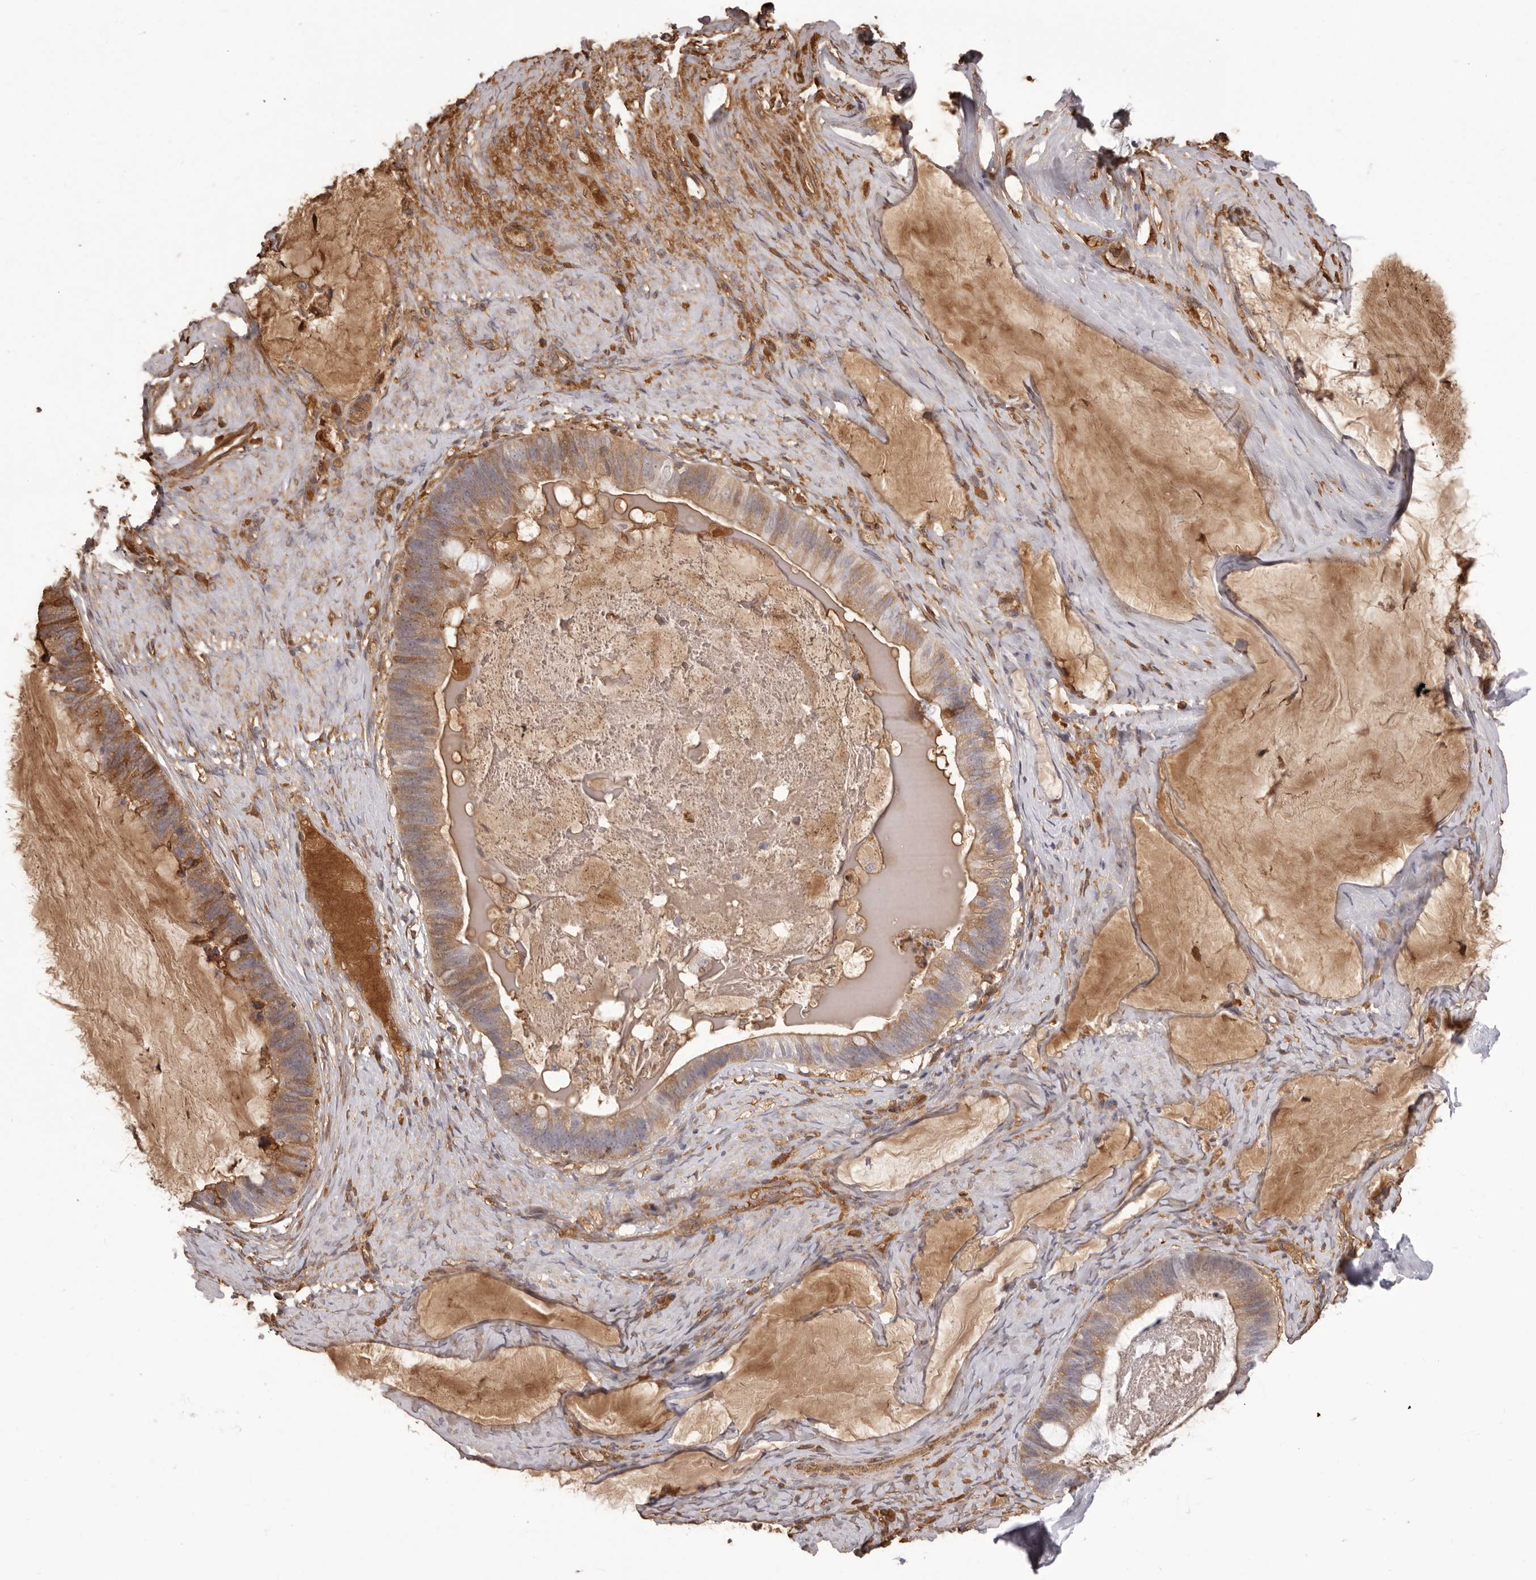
{"staining": {"intensity": "moderate", "quantity": ">75%", "location": "cytoplasmic/membranous"}, "tissue": "ovarian cancer", "cell_type": "Tumor cells", "image_type": "cancer", "snomed": [{"axis": "morphology", "description": "Cystadenocarcinoma, mucinous, NOS"}, {"axis": "topography", "description": "Ovary"}], "caption": "Human ovarian mucinous cystadenocarcinoma stained with a brown dye reveals moderate cytoplasmic/membranous positive positivity in about >75% of tumor cells.", "gene": "OTUD3", "patient": {"sex": "female", "age": 61}}